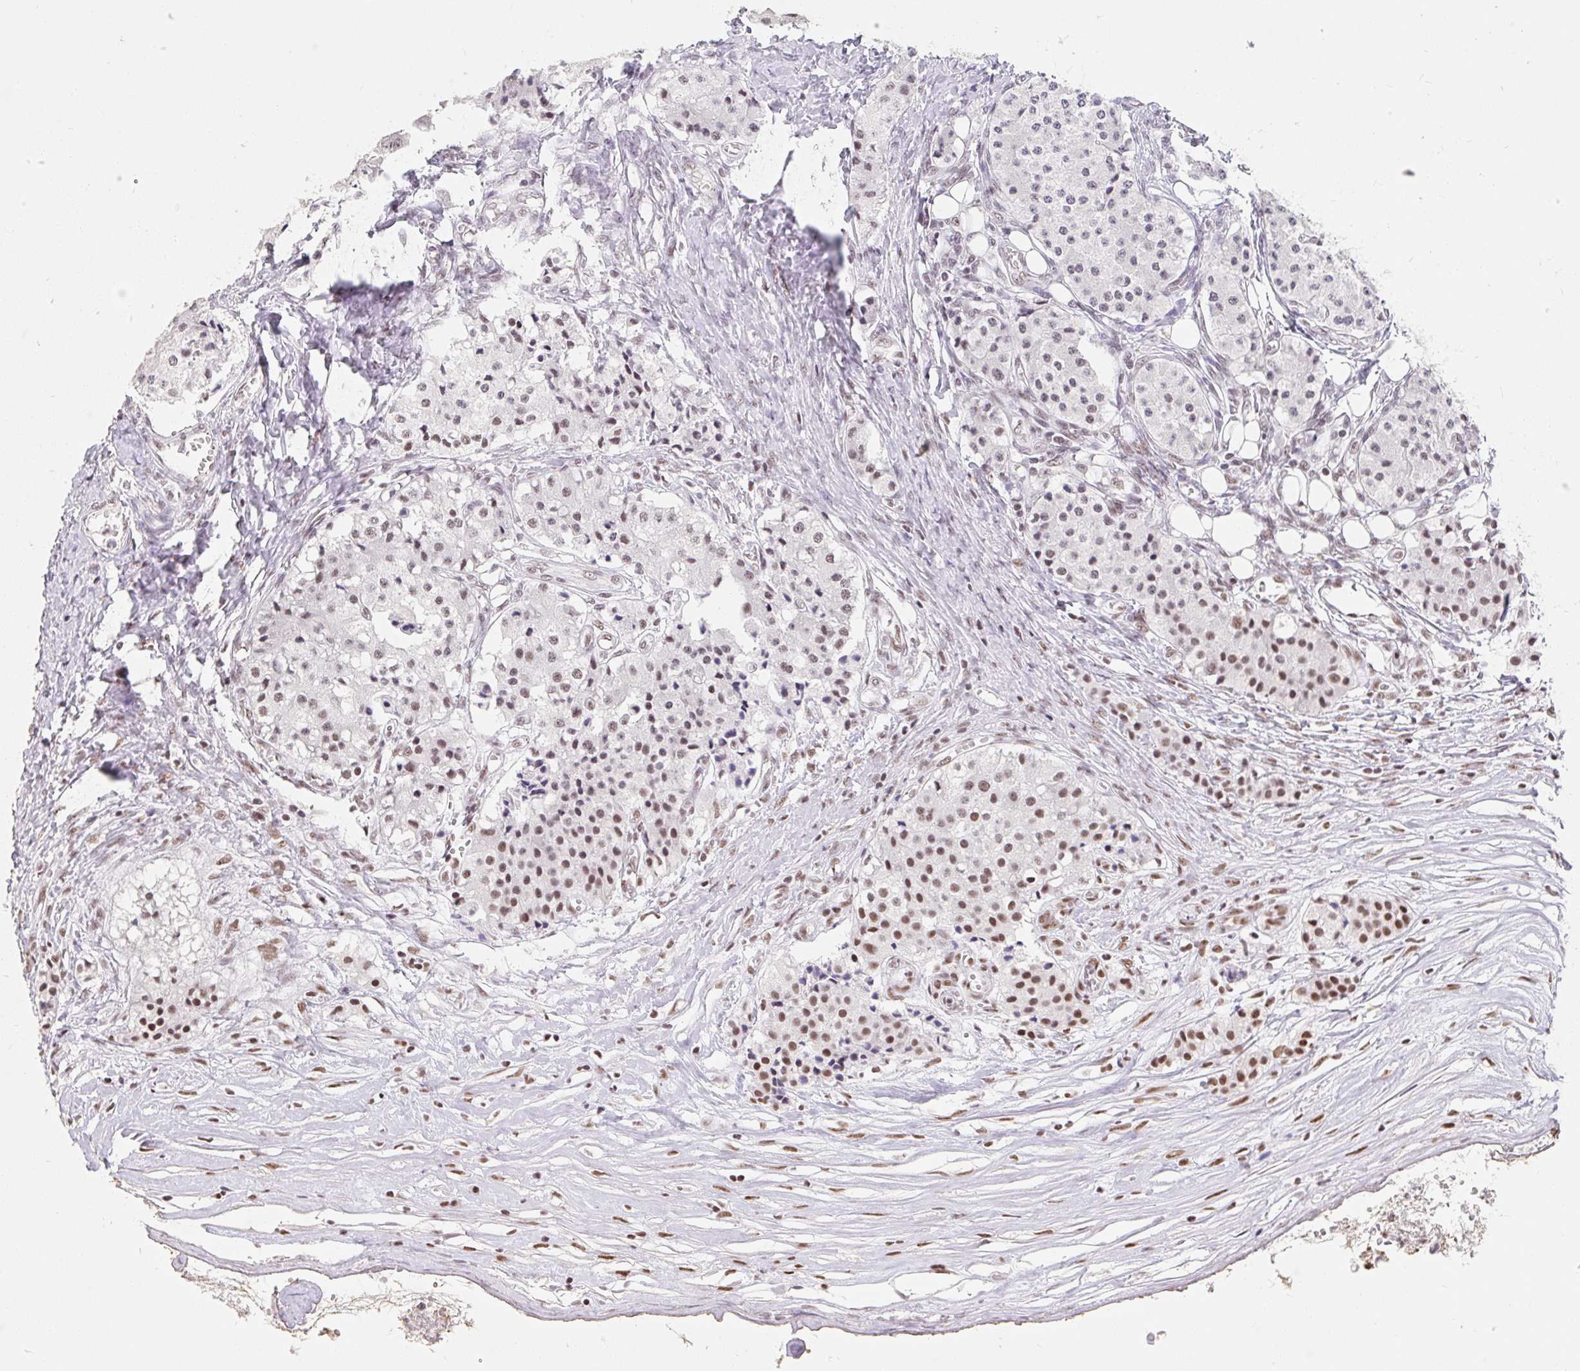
{"staining": {"intensity": "weak", "quantity": "25%-75%", "location": "nuclear"}, "tissue": "carcinoid", "cell_type": "Tumor cells", "image_type": "cancer", "snomed": [{"axis": "morphology", "description": "Carcinoid, malignant, NOS"}, {"axis": "topography", "description": "Colon"}], "caption": "High-power microscopy captured an immunohistochemistry micrograph of carcinoid, revealing weak nuclear staining in approximately 25%-75% of tumor cells.", "gene": "SRSF10", "patient": {"sex": "female", "age": 52}}